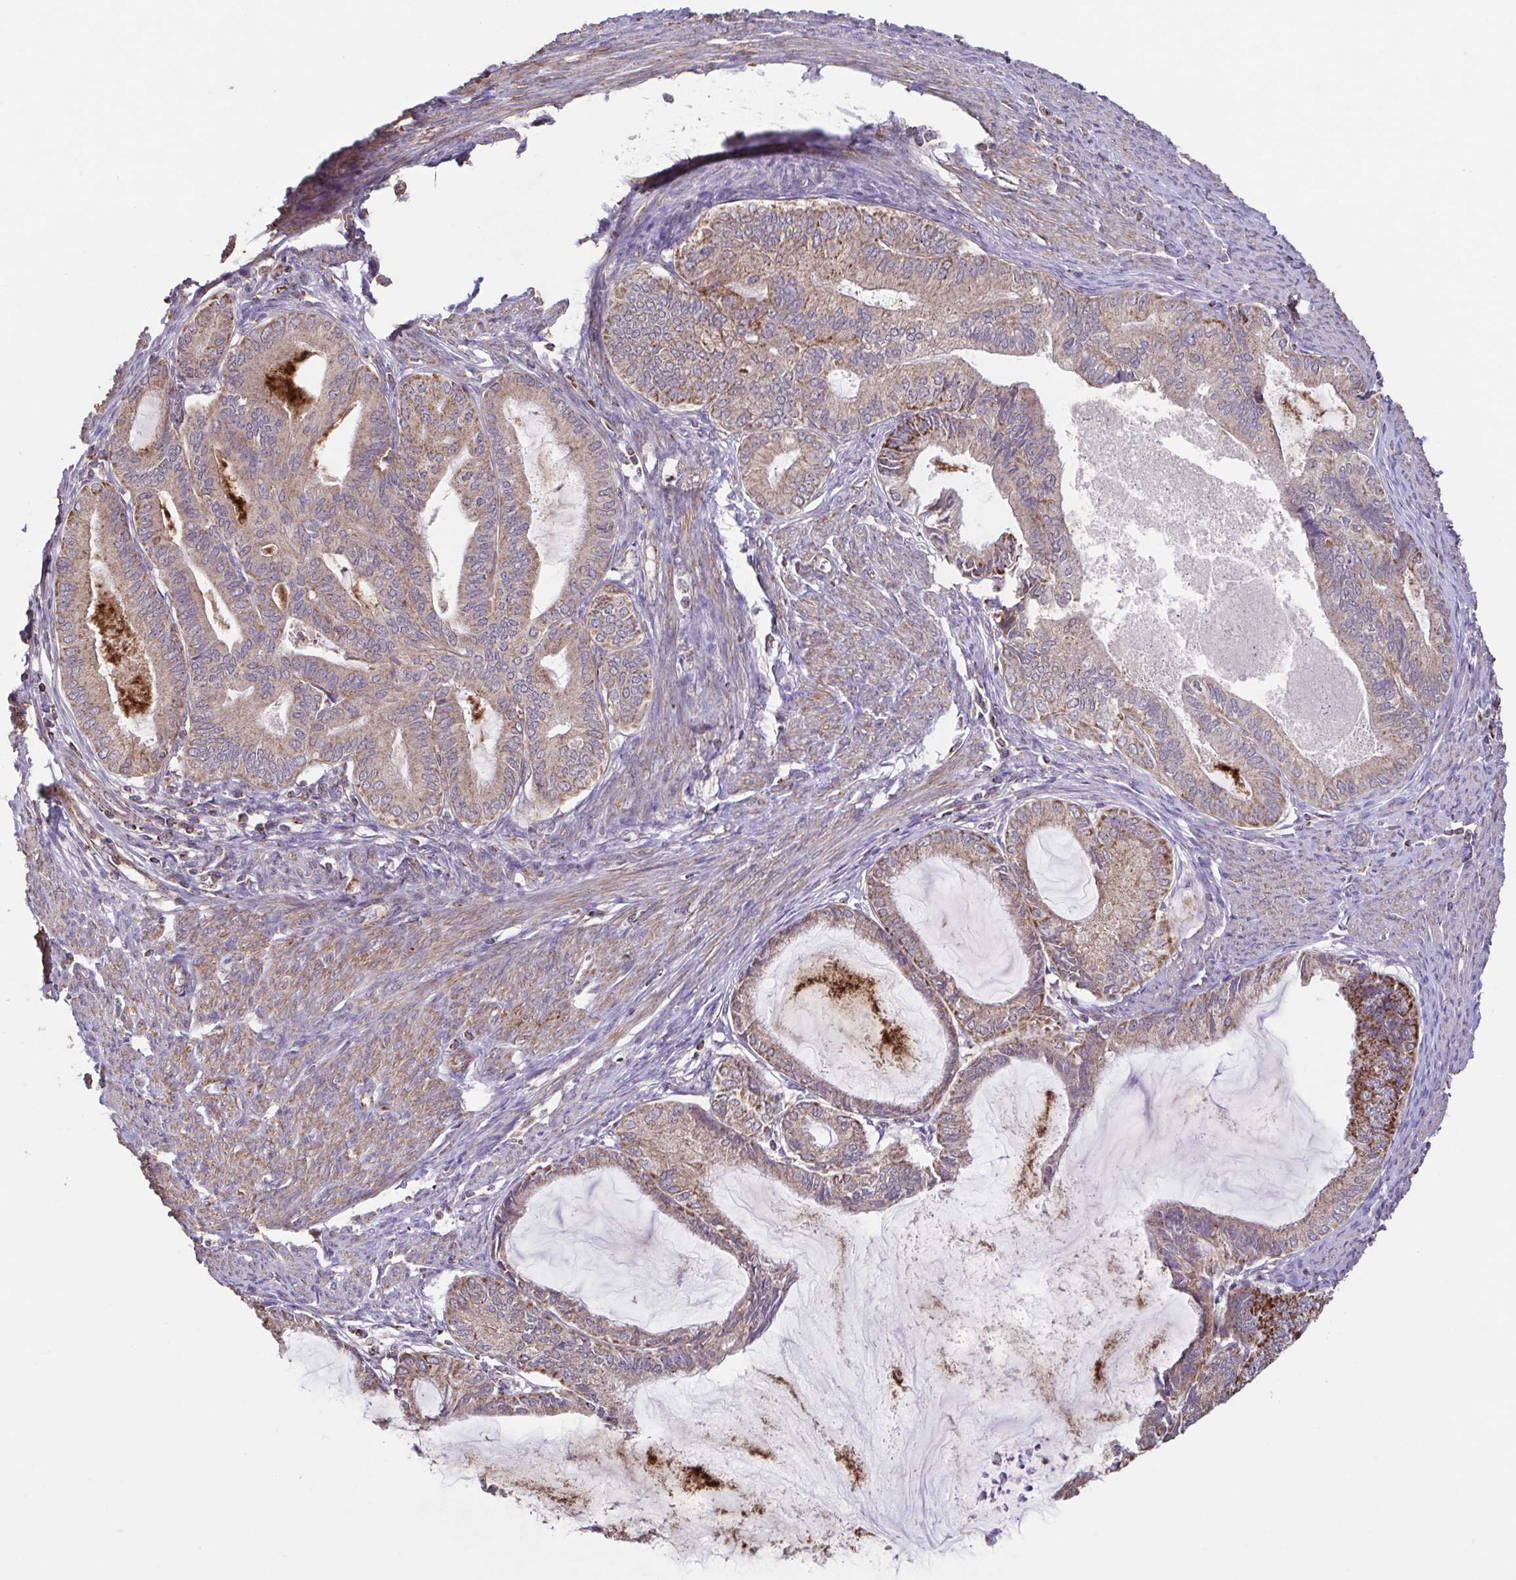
{"staining": {"intensity": "moderate", "quantity": ">75%", "location": "cytoplasmic/membranous"}, "tissue": "endometrial cancer", "cell_type": "Tumor cells", "image_type": "cancer", "snomed": [{"axis": "morphology", "description": "Adenocarcinoma, NOS"}, {"axis": "topography", "description": "Endometrium"}], "caption": "This histopathology image reveals endometrial cancer stained with IHC to label a protein in brown. The cytoplasmic/membranous of tumor cells show moderate positivity for the protein. Nuclei are counter-stained blue.", "gene": "DIP2B", "patient": {"sex": "female", "age": 86}}